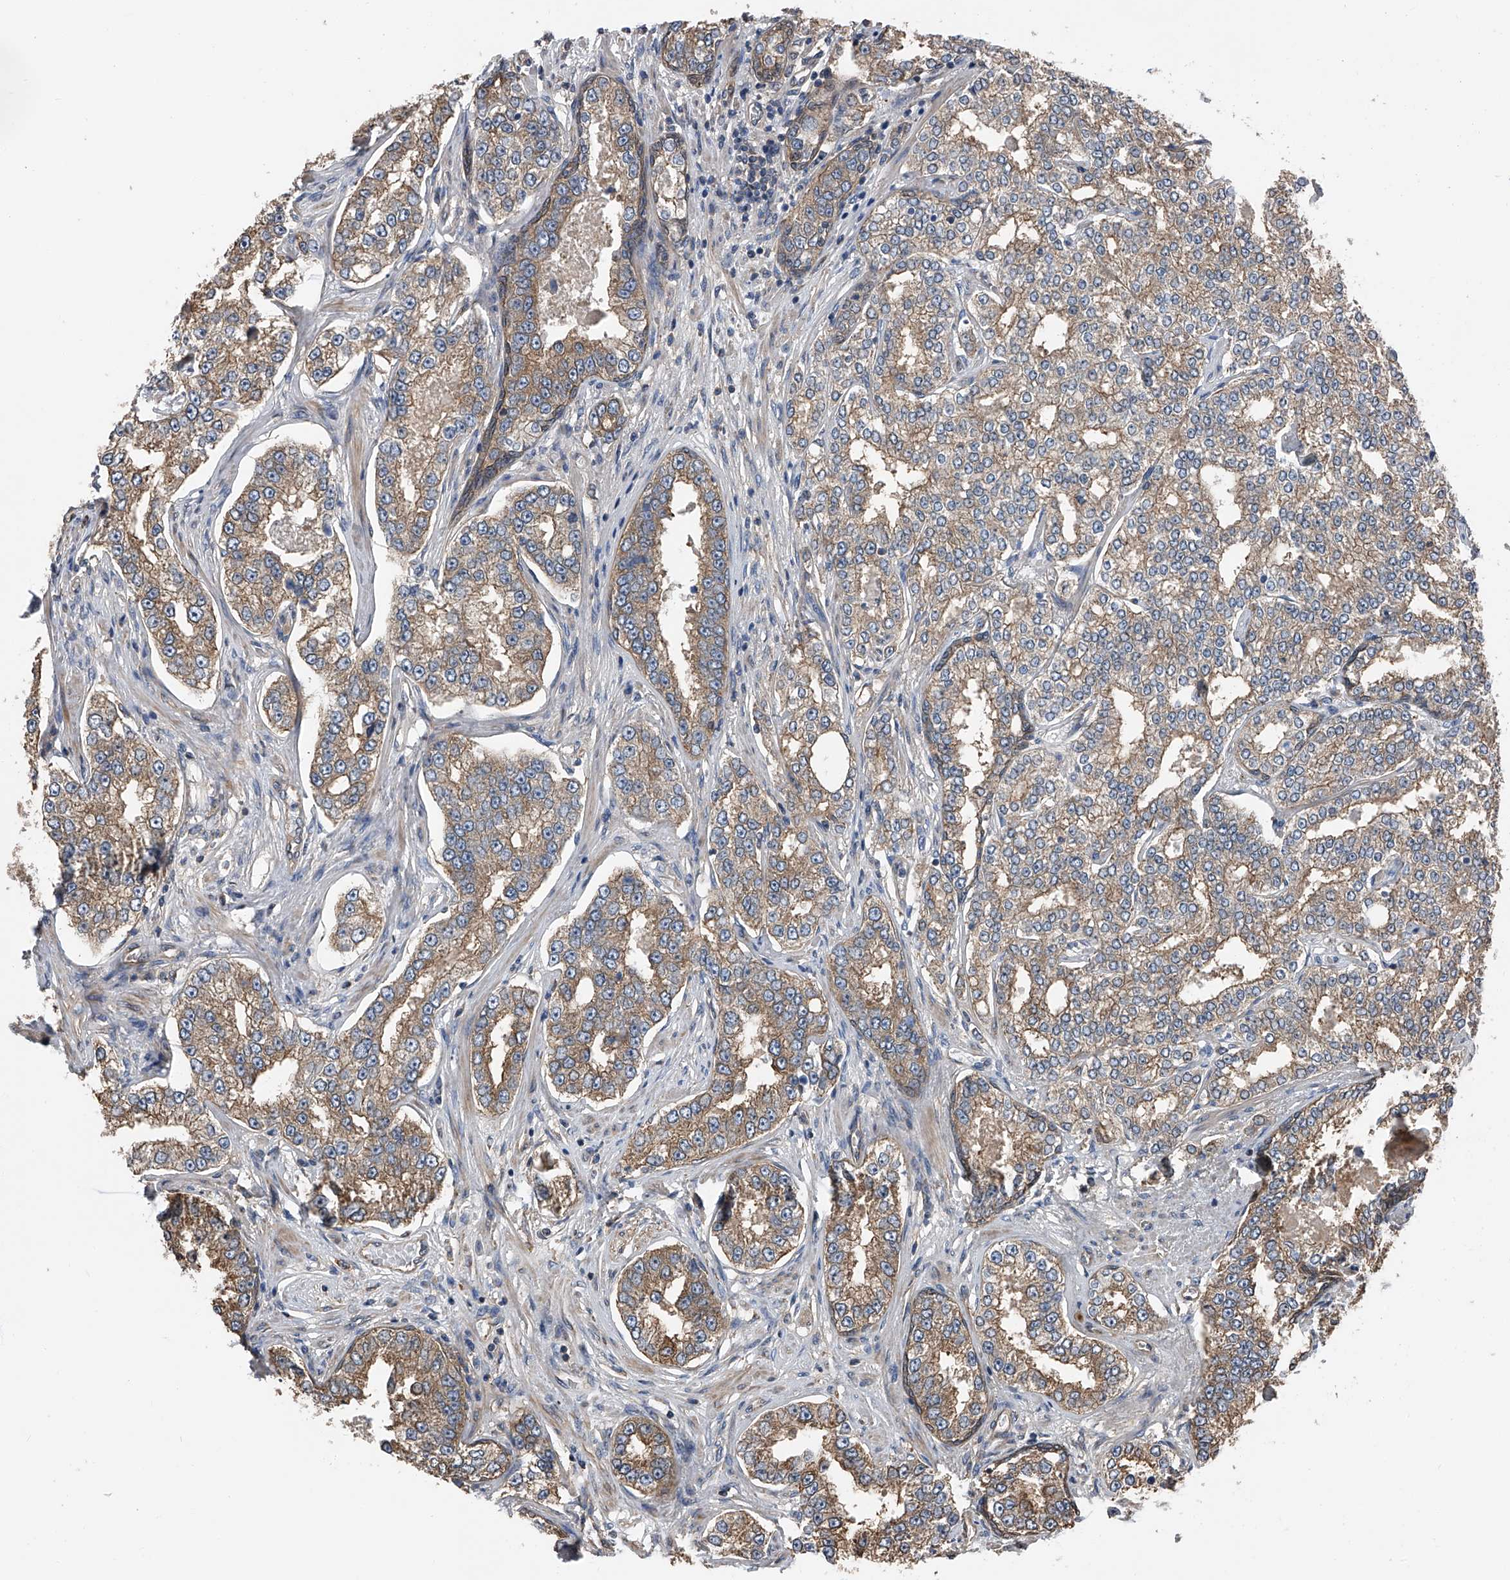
{"staining": {"intensity": "moderate", "quantity": "25%-75%", "location": "cytoplasmic/membranous"}, "tissue": "prostate cancer", "cell_type": "Tumor cells", "image_type": "cancer", "snomed": [{"axis": "morphology", "description": "Normal tissue, NOS"}, {"axis": "morphology", "description": "Adenocarcinoma, High grade"}, {"axis": "topography", "description": "Prostate"}], "caption": "Prostate cancer (high-grade adenocarcinoma) stained with IHC displays moderate cytoplasmic/membranous positivity in approximately 25%-75% of tumor cells. Immunohistochemistry stains the protein of interest in brown and the nuclei are stained blue.", "gene": "KCNJ2", "patient": {"sex": "male", "age": 83}}